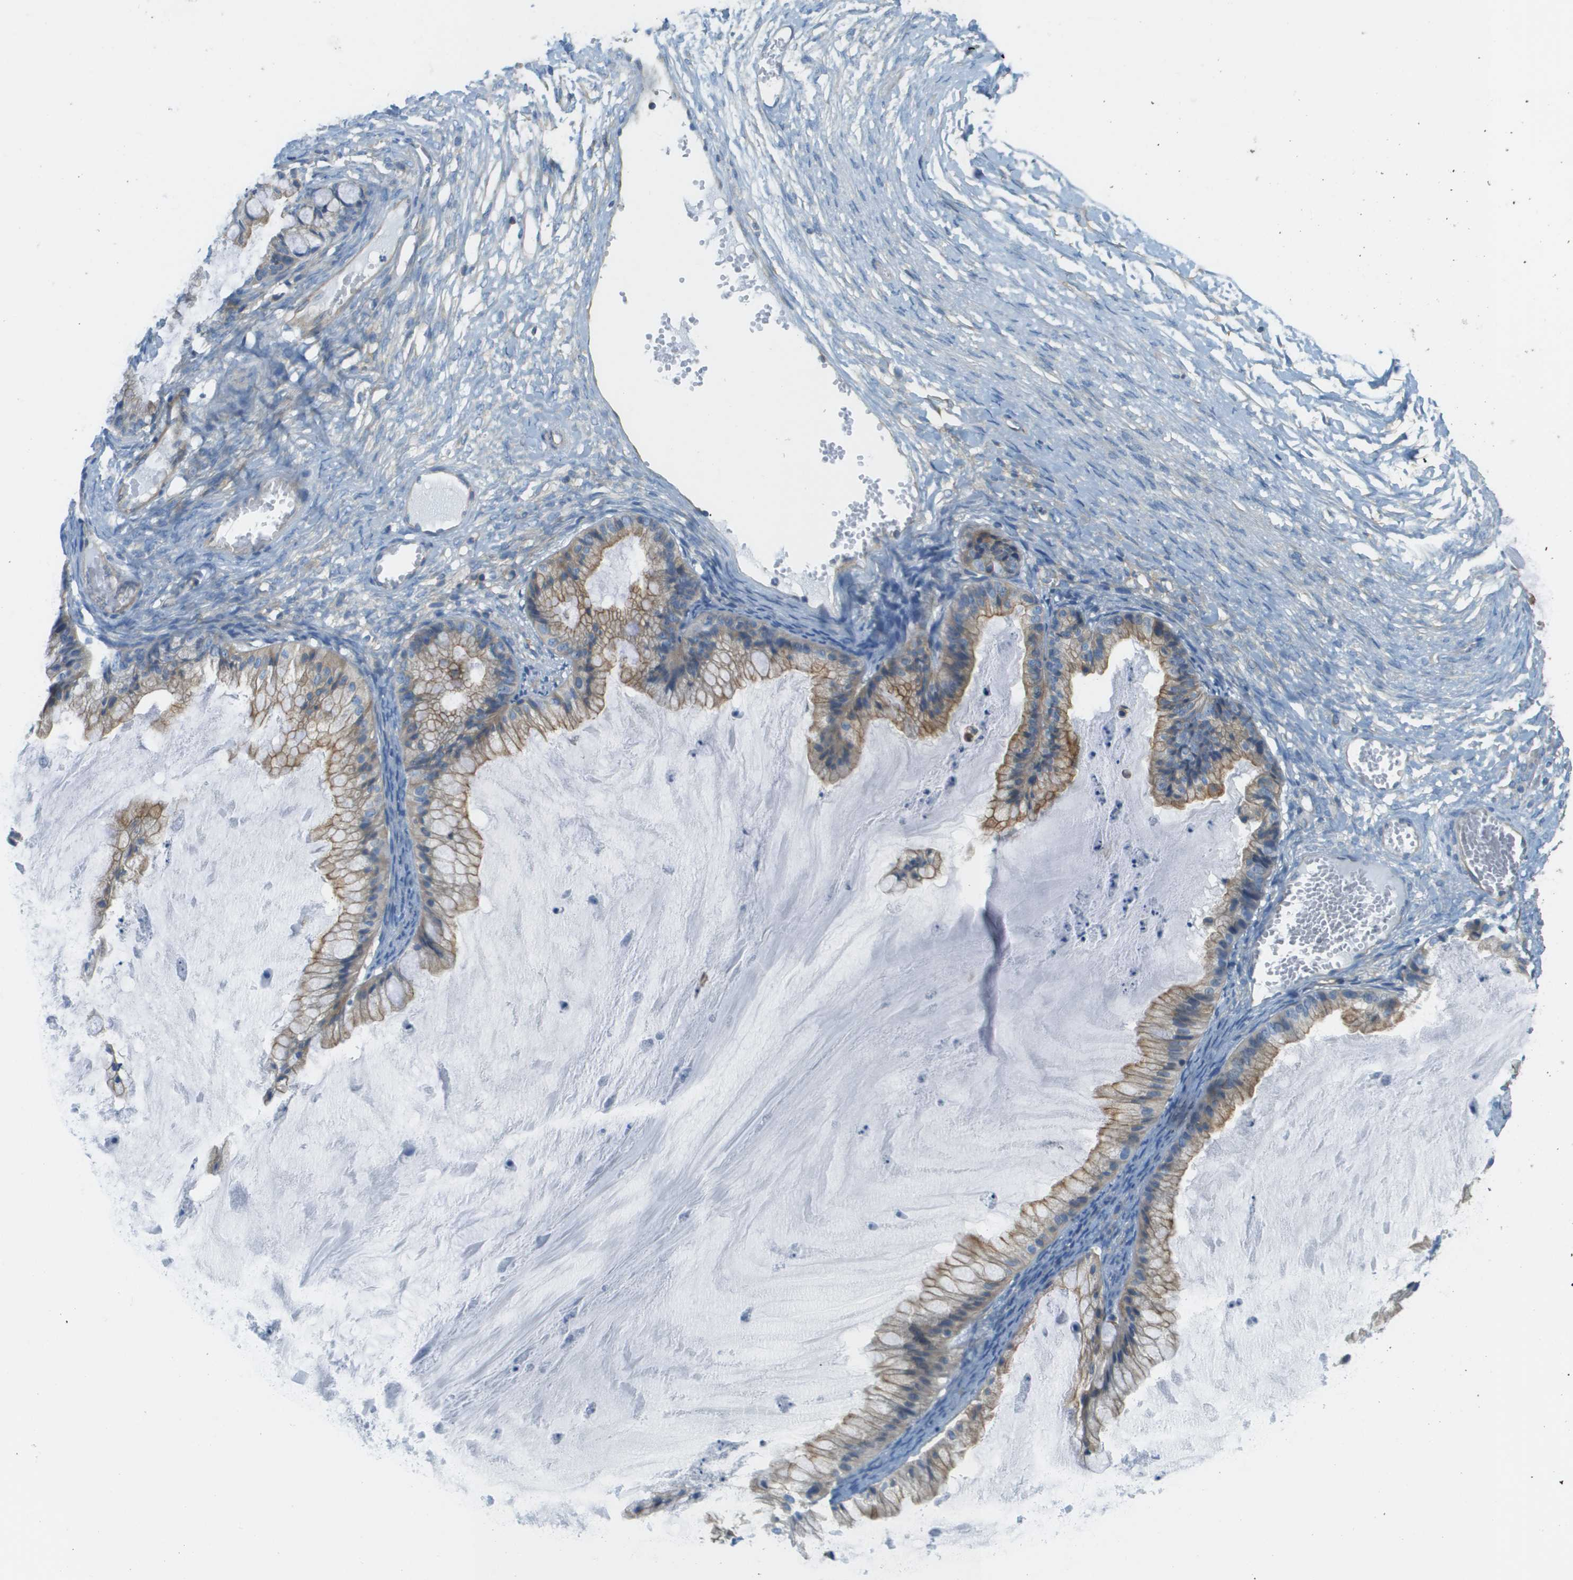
{"staining": {"intensity": "moderate", "quantity": ">75%", "location": "cytoplasmic/membranous"}, "tissue": "ovarian cancer", "cell_type": "Tumor cells", "image_type": "cancer", "snomed": [{"axis": "morphology", "description": "Cystadenocarcinoma, mucinous, NOS"}, {"axis": "topography", "description": "Ovary"}], "caption": "Moderate cytoplasmic/membranous expression is seen in approximately >75% of tumor cells in ovarian cancer.", "gene": "DNAJB11", "patient": {"sex": "female", "age": 57}}